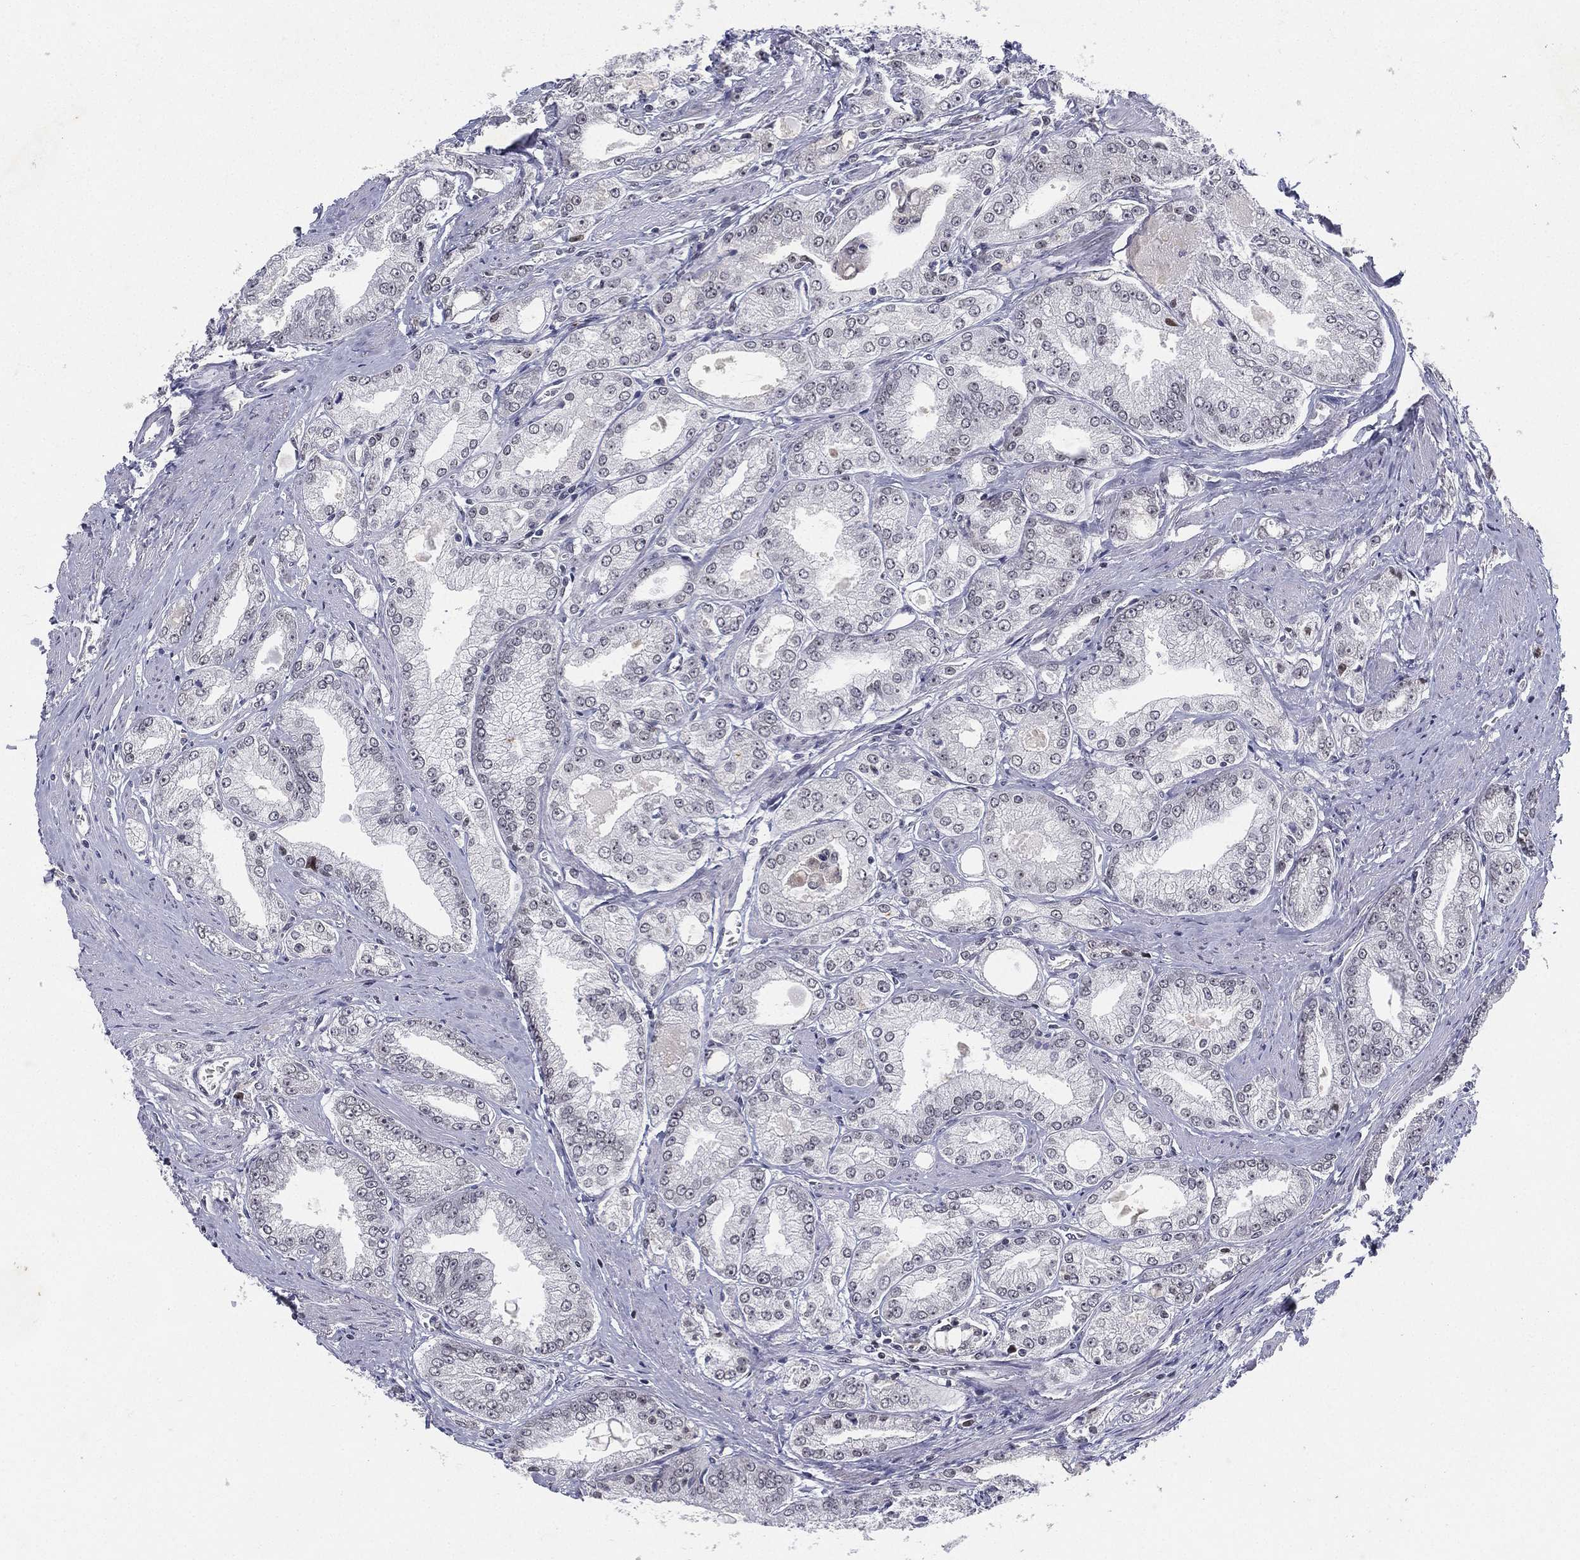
{"staining": {"intensity": "negative", "quantity": "none", "location": "none"}, "tissue": "prostate cancer", "cell_type": "Tumor cells", "image_type": "cancer", "snomed": [{"axis": "morphology", "description": "Adenocarcinoma, NOS"}, {"axis": "morphology", "description": "Adenocarcinoma, High grade"}, {"axis": "topography", "description": "Prostate"}], "caption": "IHC histopathology image of neoplastic tissue: human prostate high-grade adenocarcinoma stained with DAB (3,3'-diaminobenzidine) displays no significant protein expression in tumor cells.", "gene": "MS4A8", "patient": {"sex": "male", "age": 70}}